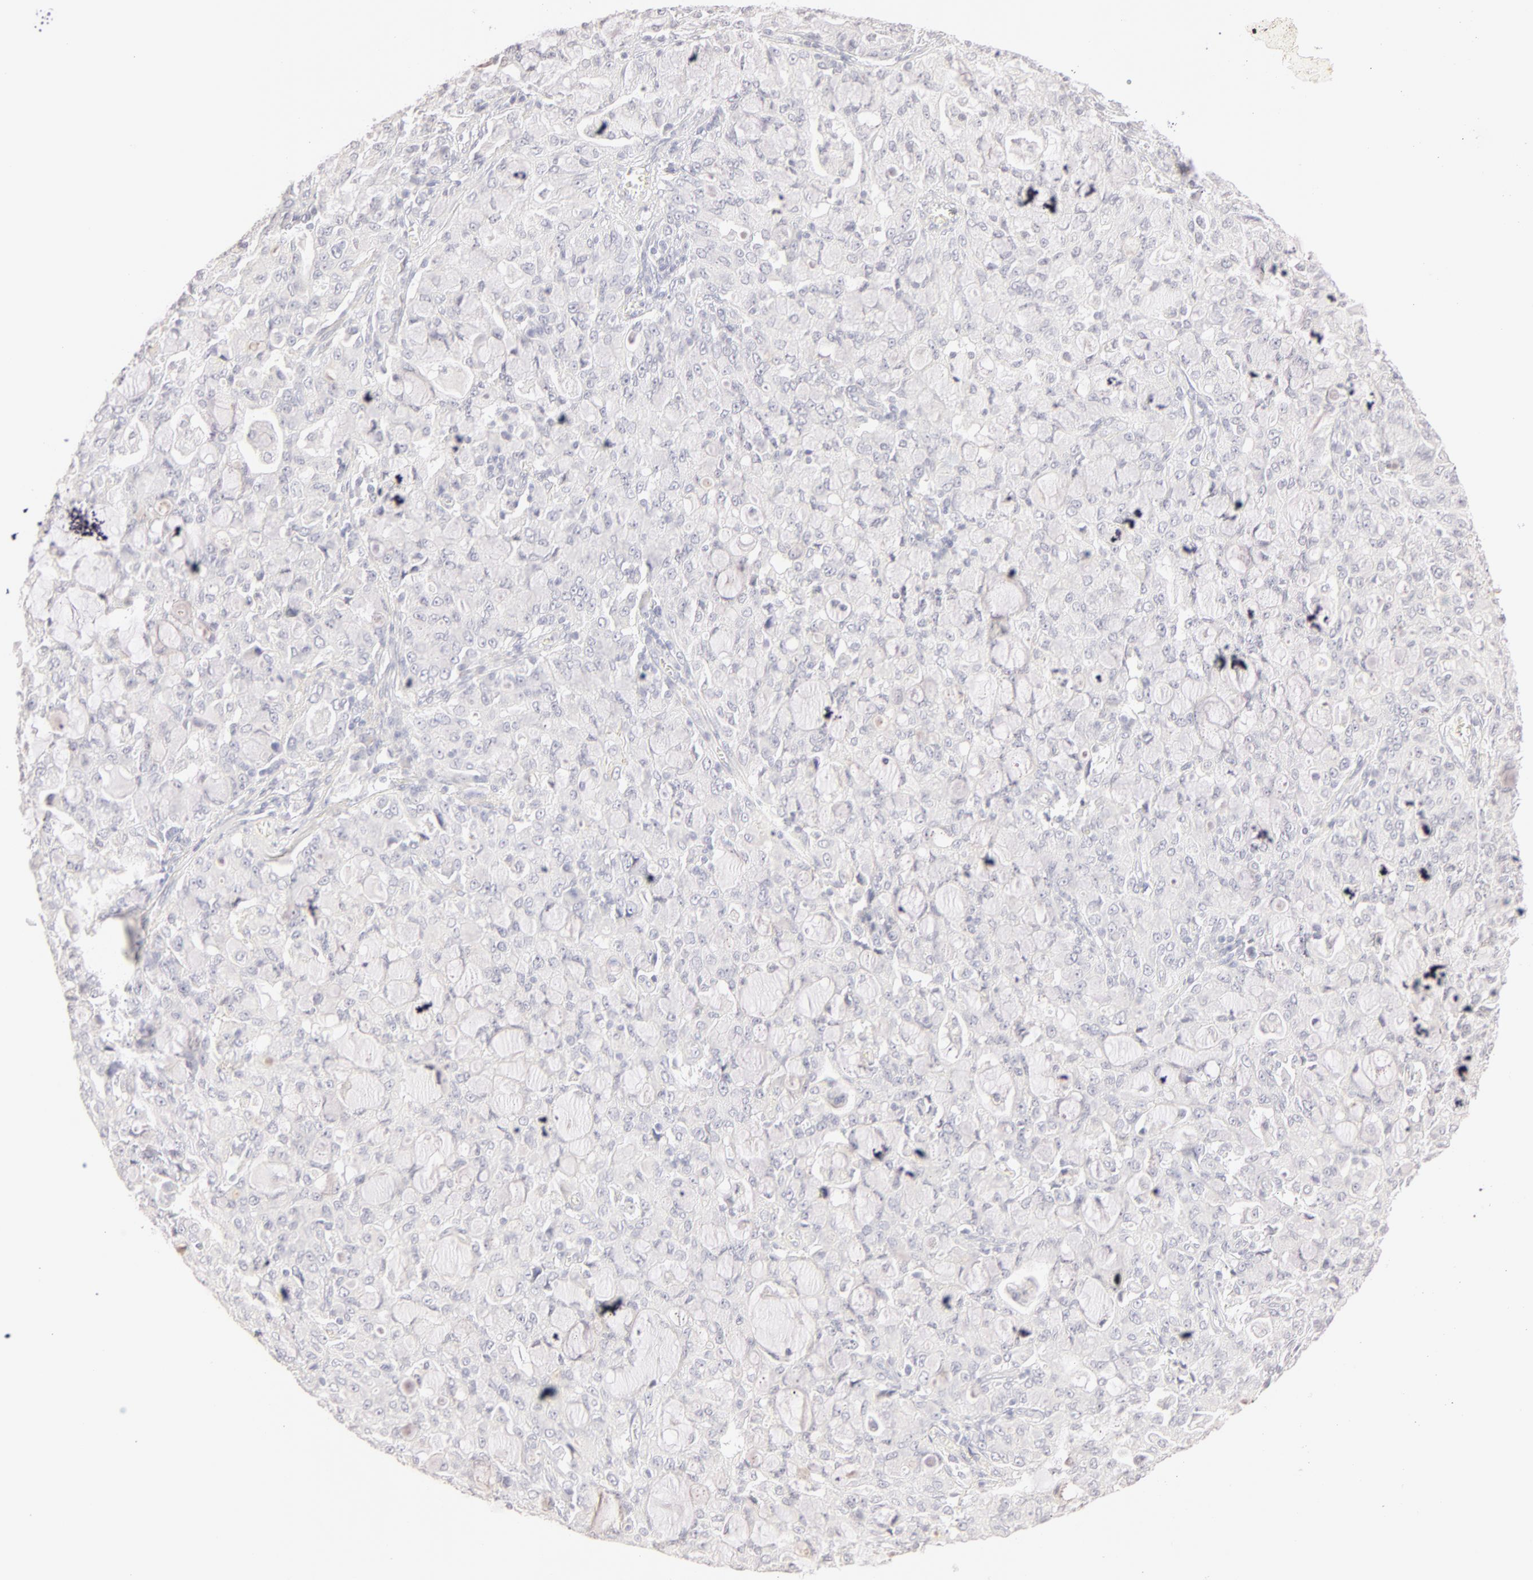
{"staining": {"intensity": "negative", "quantity": "none", "location": "none"}, "tissue": "lung cancer", "cell_type": "Tumor cells", "image_type": "cancer", "snomed": [{"axis": "morphology", "description": "Adenocarcinoma, NOS"}, {"axis": "topography", "description": "Lung"}], "caption": "Tumor cells show no significant staining in lung adenocarcinoma.", "gene": "LGALS7B", "patient": {"sex": "female", "age": 44}}